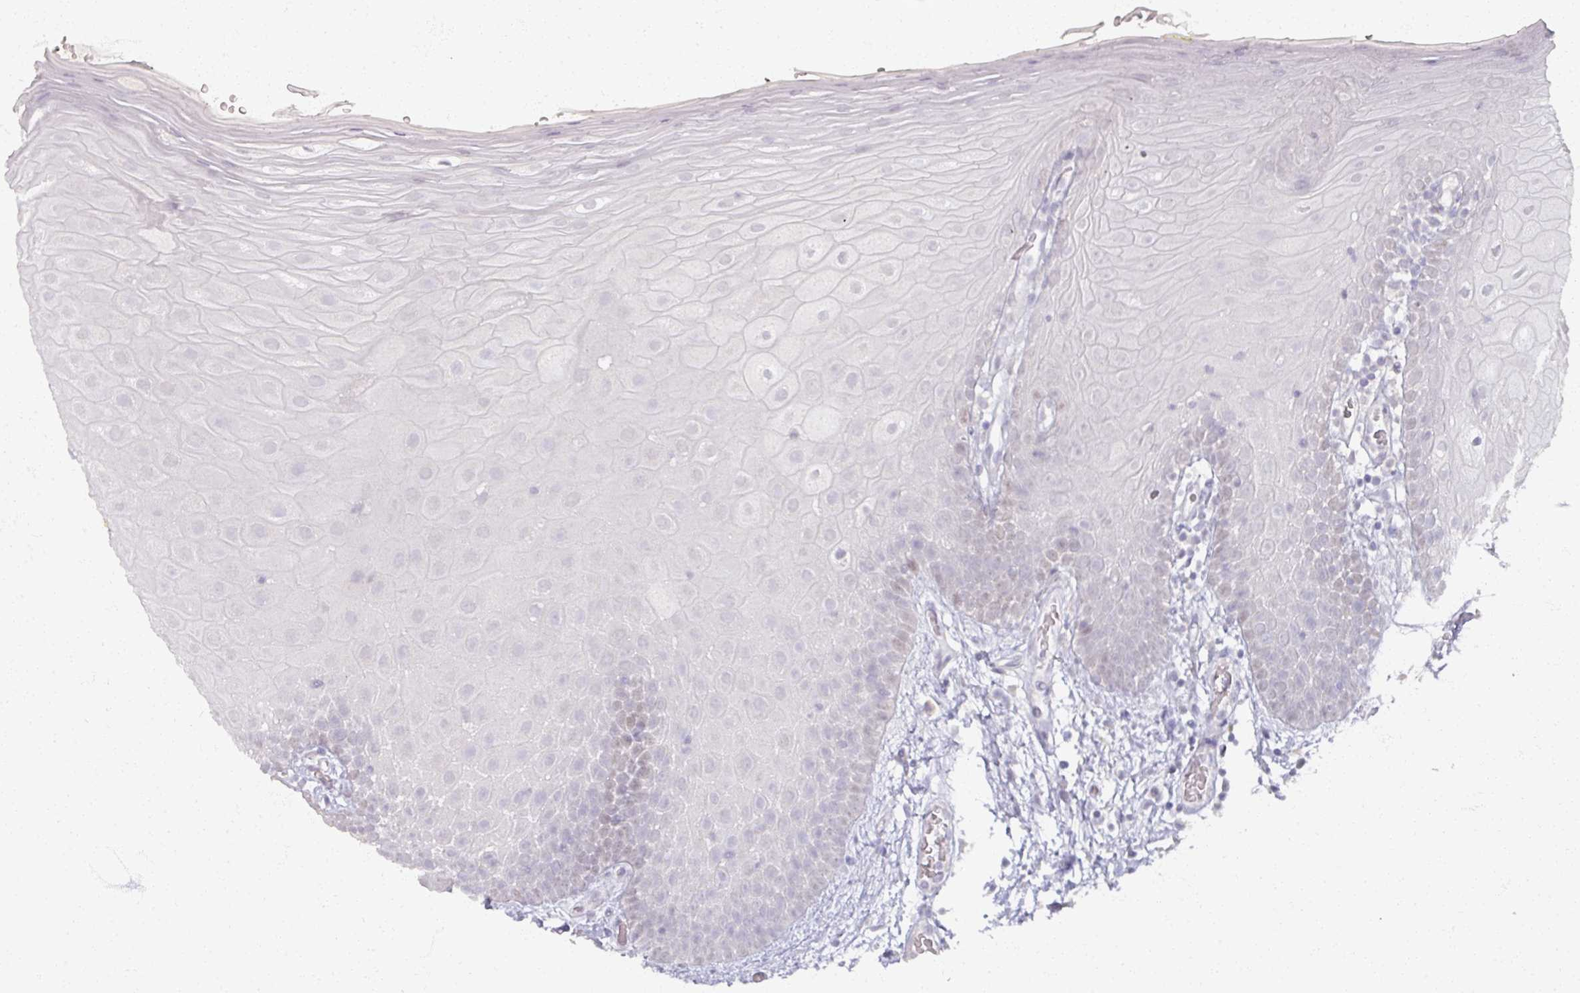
{"staining": {"intensity": "negative", "quantity": "none", "location": "none"}, "tissue": "oral mucosa", "cell_type": "Squamous epithelial cells", "image_type": "normal", "snomed": [{"axis": "morphology", "description": "Normal tissue, NOS"}, {"axis": "morphology", "description": "Squamous cell carcinoma, NOS"}, {"axis": "topography", "description": "Oral tissue"}, {"axis": "topography", "description": "Tounge, NOS"}, {"axis": "topography", "description": "Head-Neck"}], "caption": "Immunohistochemistry (IHC) micrograph of benign oral mucosa: oral mucosa stained with DAB (3,3'-diaminobenzidine) demonstrates no significant protein positivity in squamous epithelial cells. (DAB (3,3'-diaminobenzidine) IHC with hematoxylin counter stain).", "gene": "SOX11", "patient": {"sex": "male", "age": 76}}